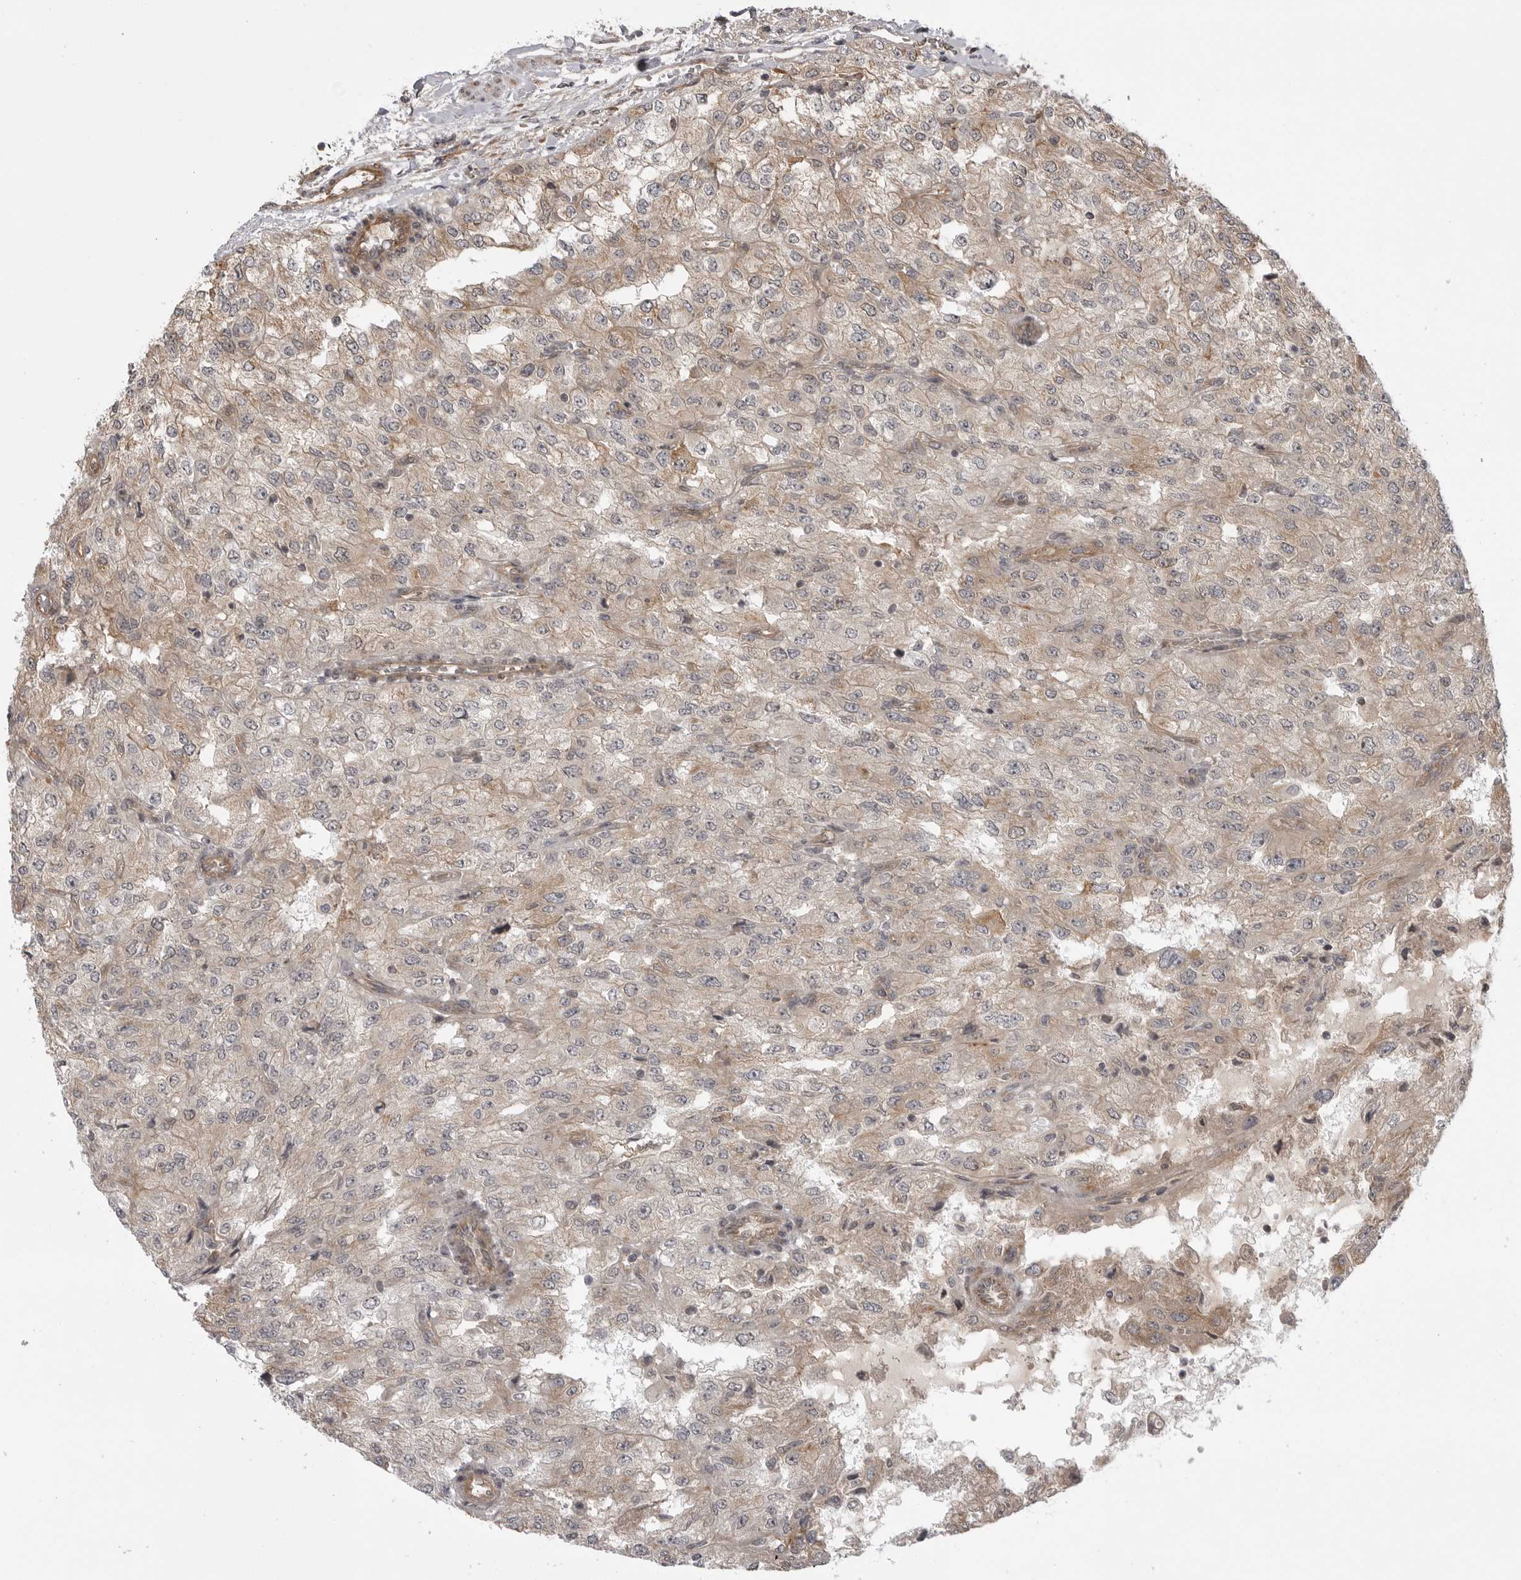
{"staining": {"intensity": "weak", "quantity": "25%-75%", "location": "cytoplasmic/membranous"}, "tissue": "renal cancer", "cell_type": "Tumor cells", "image_type": "cancer", "snomed": [{"axis": "morphology", "description": "Adenocarcinoma, NOS"}, {"axis": "topography", "description": "Kidney"}], "caption": "Human renal cancer (adenocarcinoma) stained for a protein (brown) demonstrates weak cytoplasmic/membranous positive staining in about 25%-75% of tumor cells.", "gene": "LRRC45", "patient": {"sex": "female", "age": 54}}